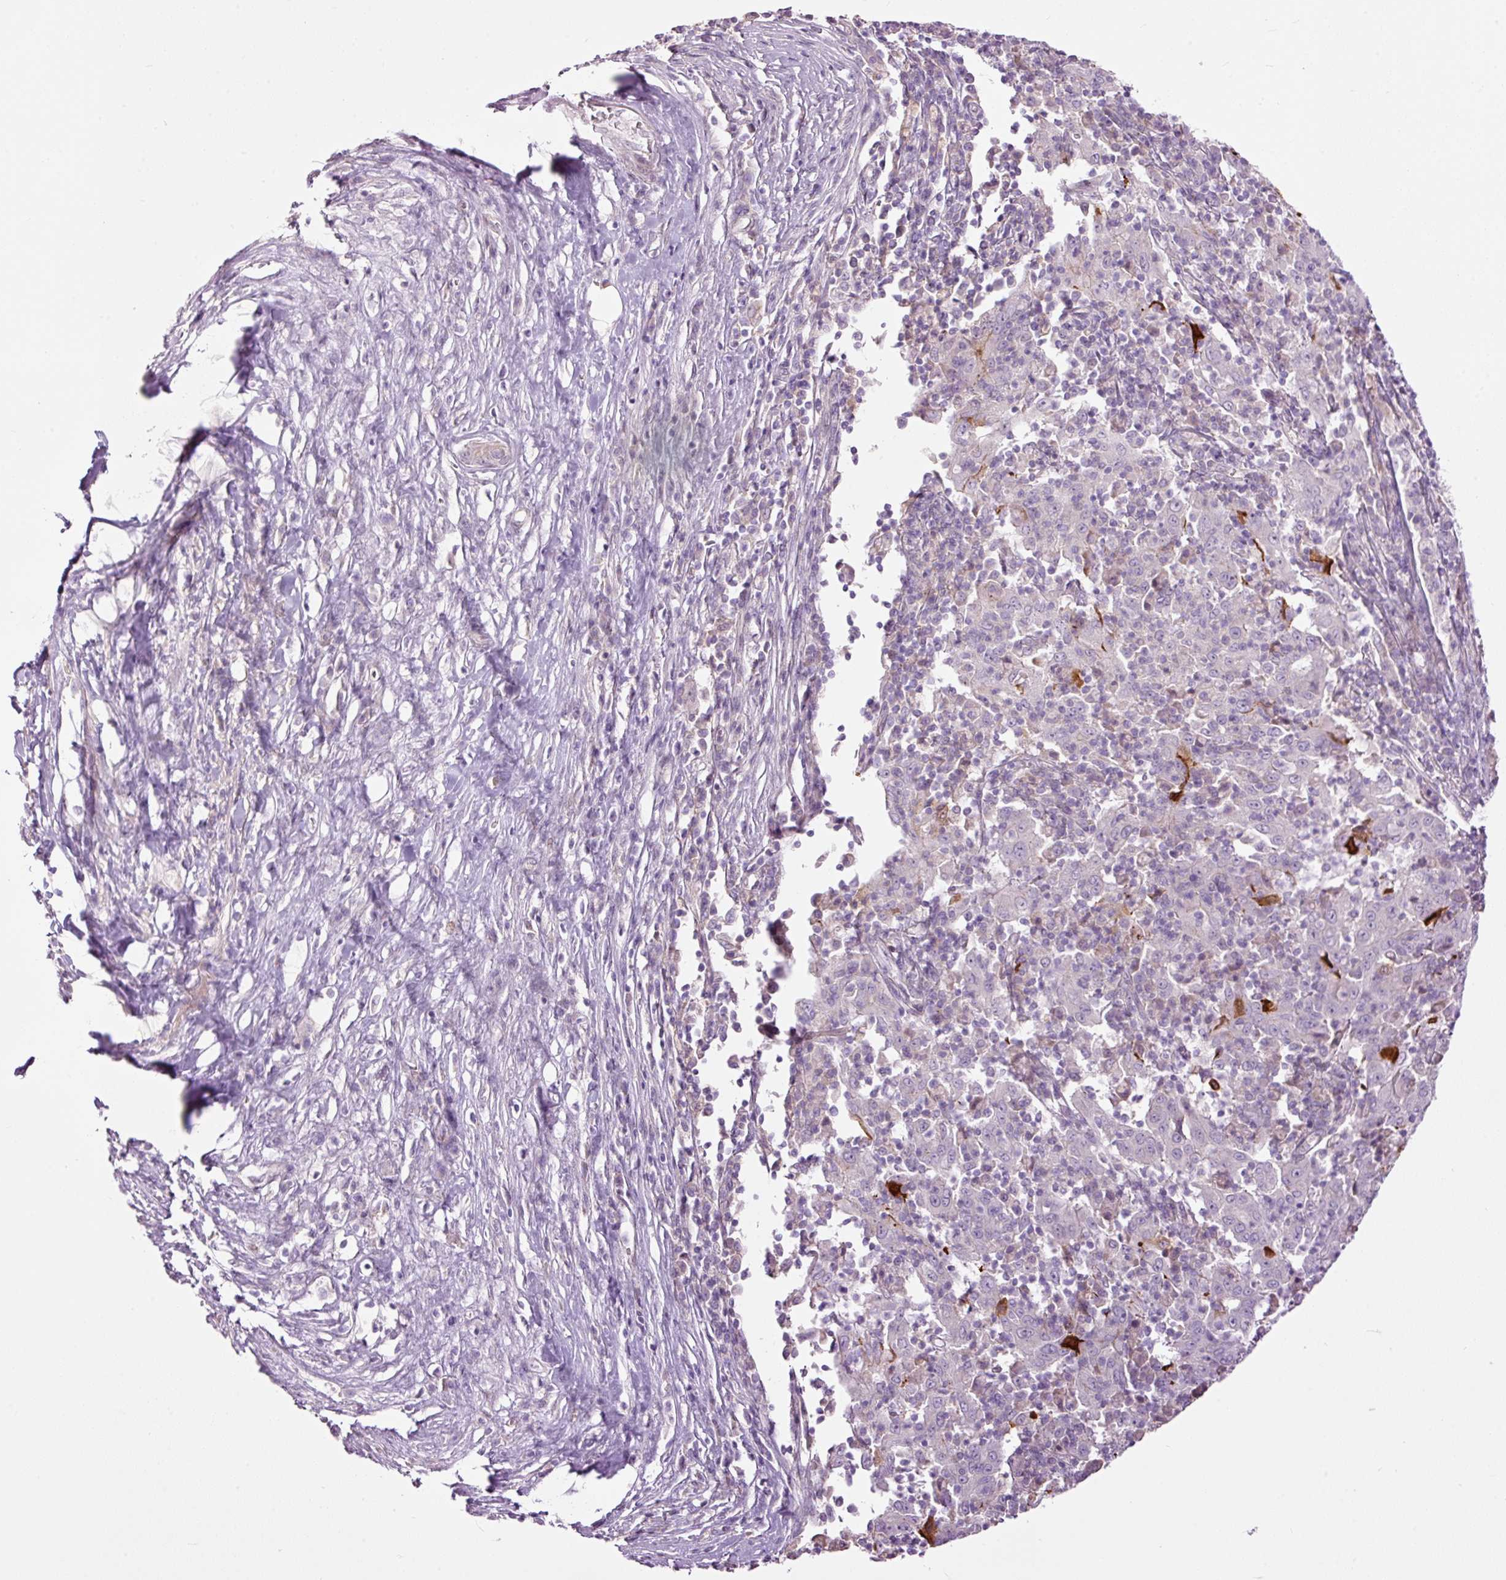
{"staining": {"intensity": "negative", "quantity": "none", "location": "none"}, "tissue": "pancreatic cancer", "cell_type": "Tumor cells", "image_type": "cancer", "snomed": [{"axis": "morphology", "description": "Adenocarcinoma, NOS"}, {"axis": "topography", "description": "Pancreas"}], "caption": "Immunohistochemical staining of human pancreatic cancer demonstrates no significant expression in tumor cells.", "gene": "FCRL4", "patient": {"sex": "male", "age": 63}}